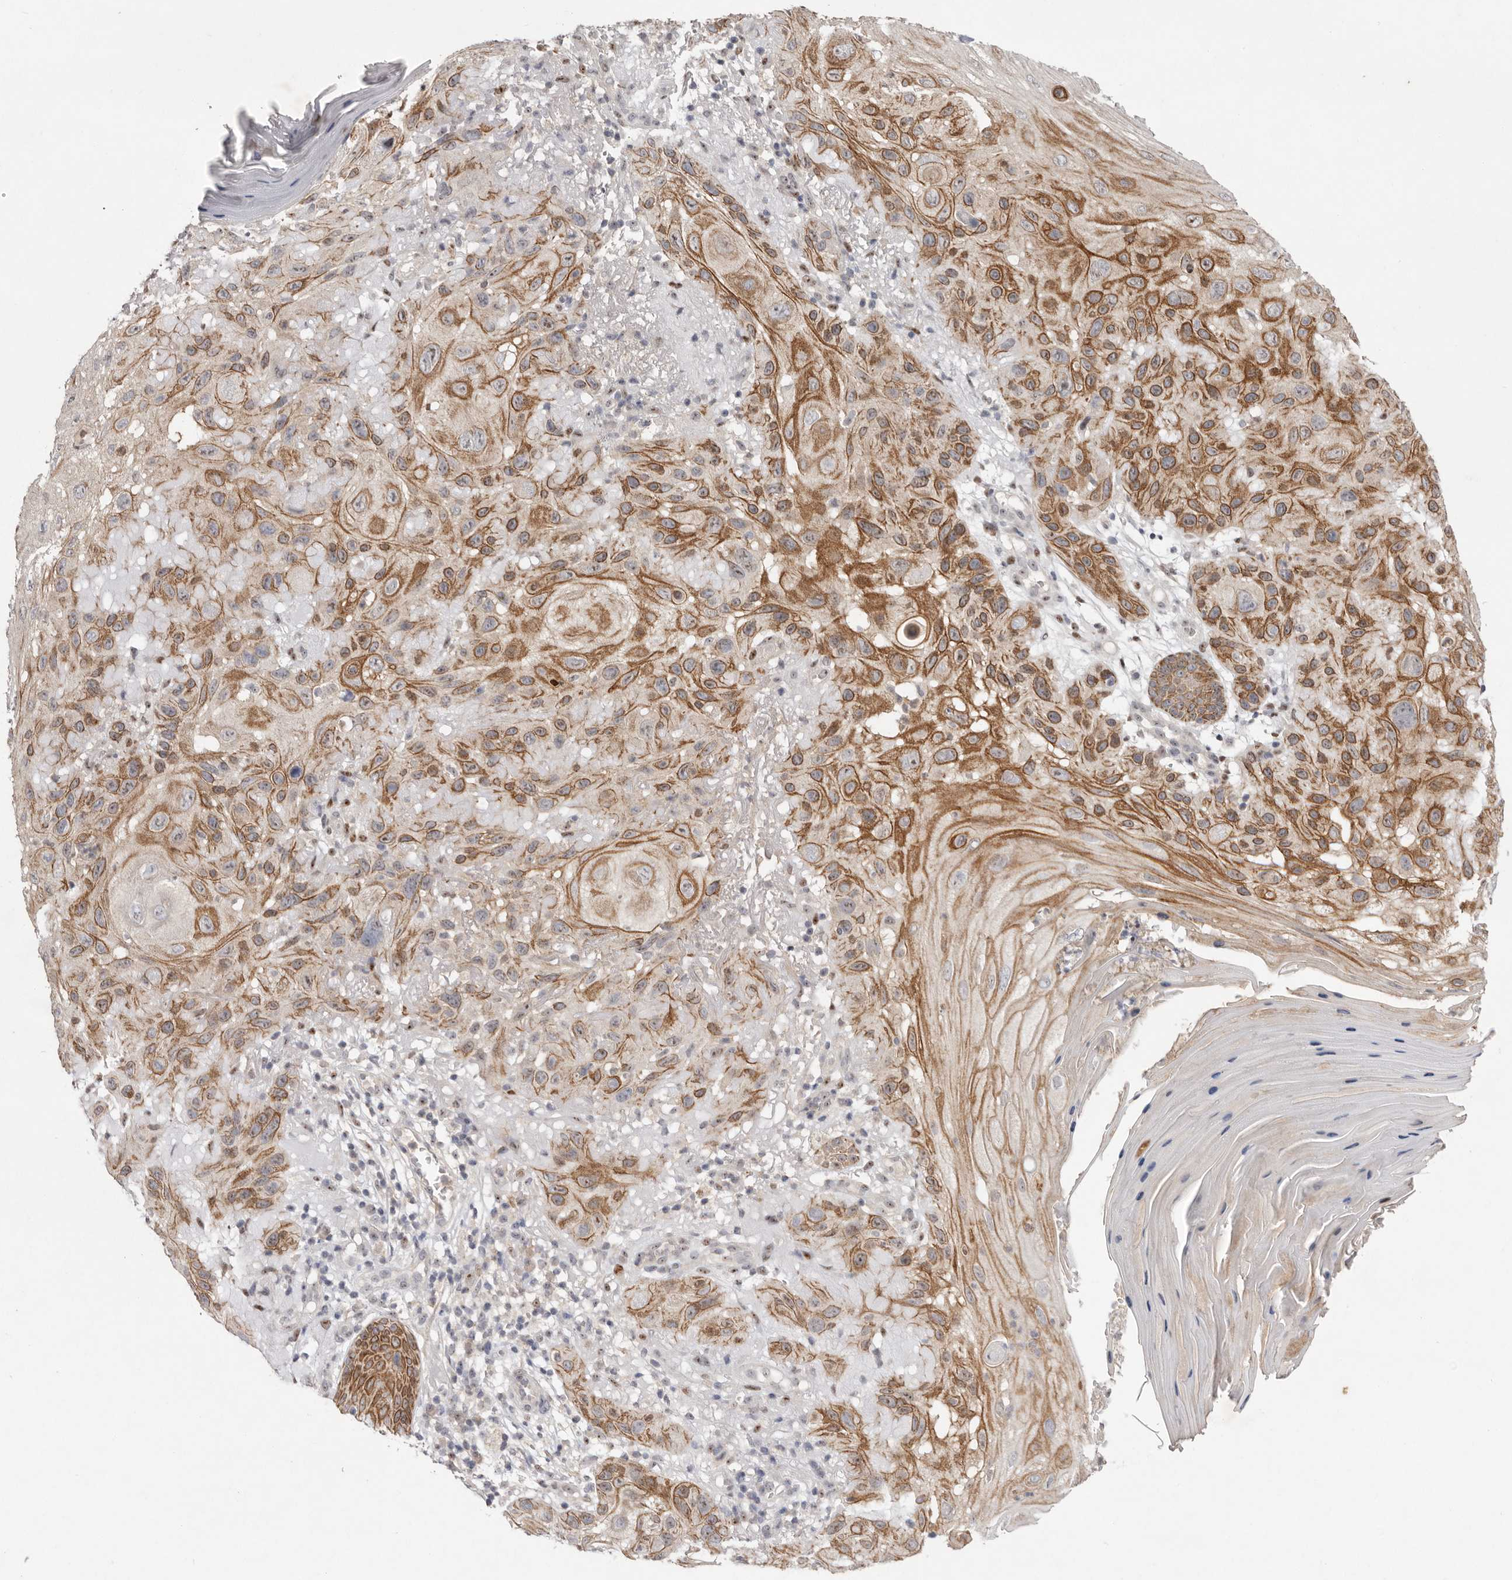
{"staining": {"intensity": "moderate", "quantity": ">75%", "location": "cytoplasmic/membranous"}, "tissue": "skin cancer", "cell_type": "Tumor cells", "image_type": "cancer", "snomed": [{"axis": "morphology", "description": "Normal tissue, NOS"}, {"axis": "morphology", "description": "Squamous cell carcinoma, NOS"}, {"axis": "topography", "description": "Skin"}], "caption": "Human skin cancer (squamous cell carcinoma) stained for a protein (brown) displays moderate cytoplasmic/membranous positive staining in about >75% of tumor cells.", "gene": "TADA1", "patient": {"sex": "female", "age": 96}}